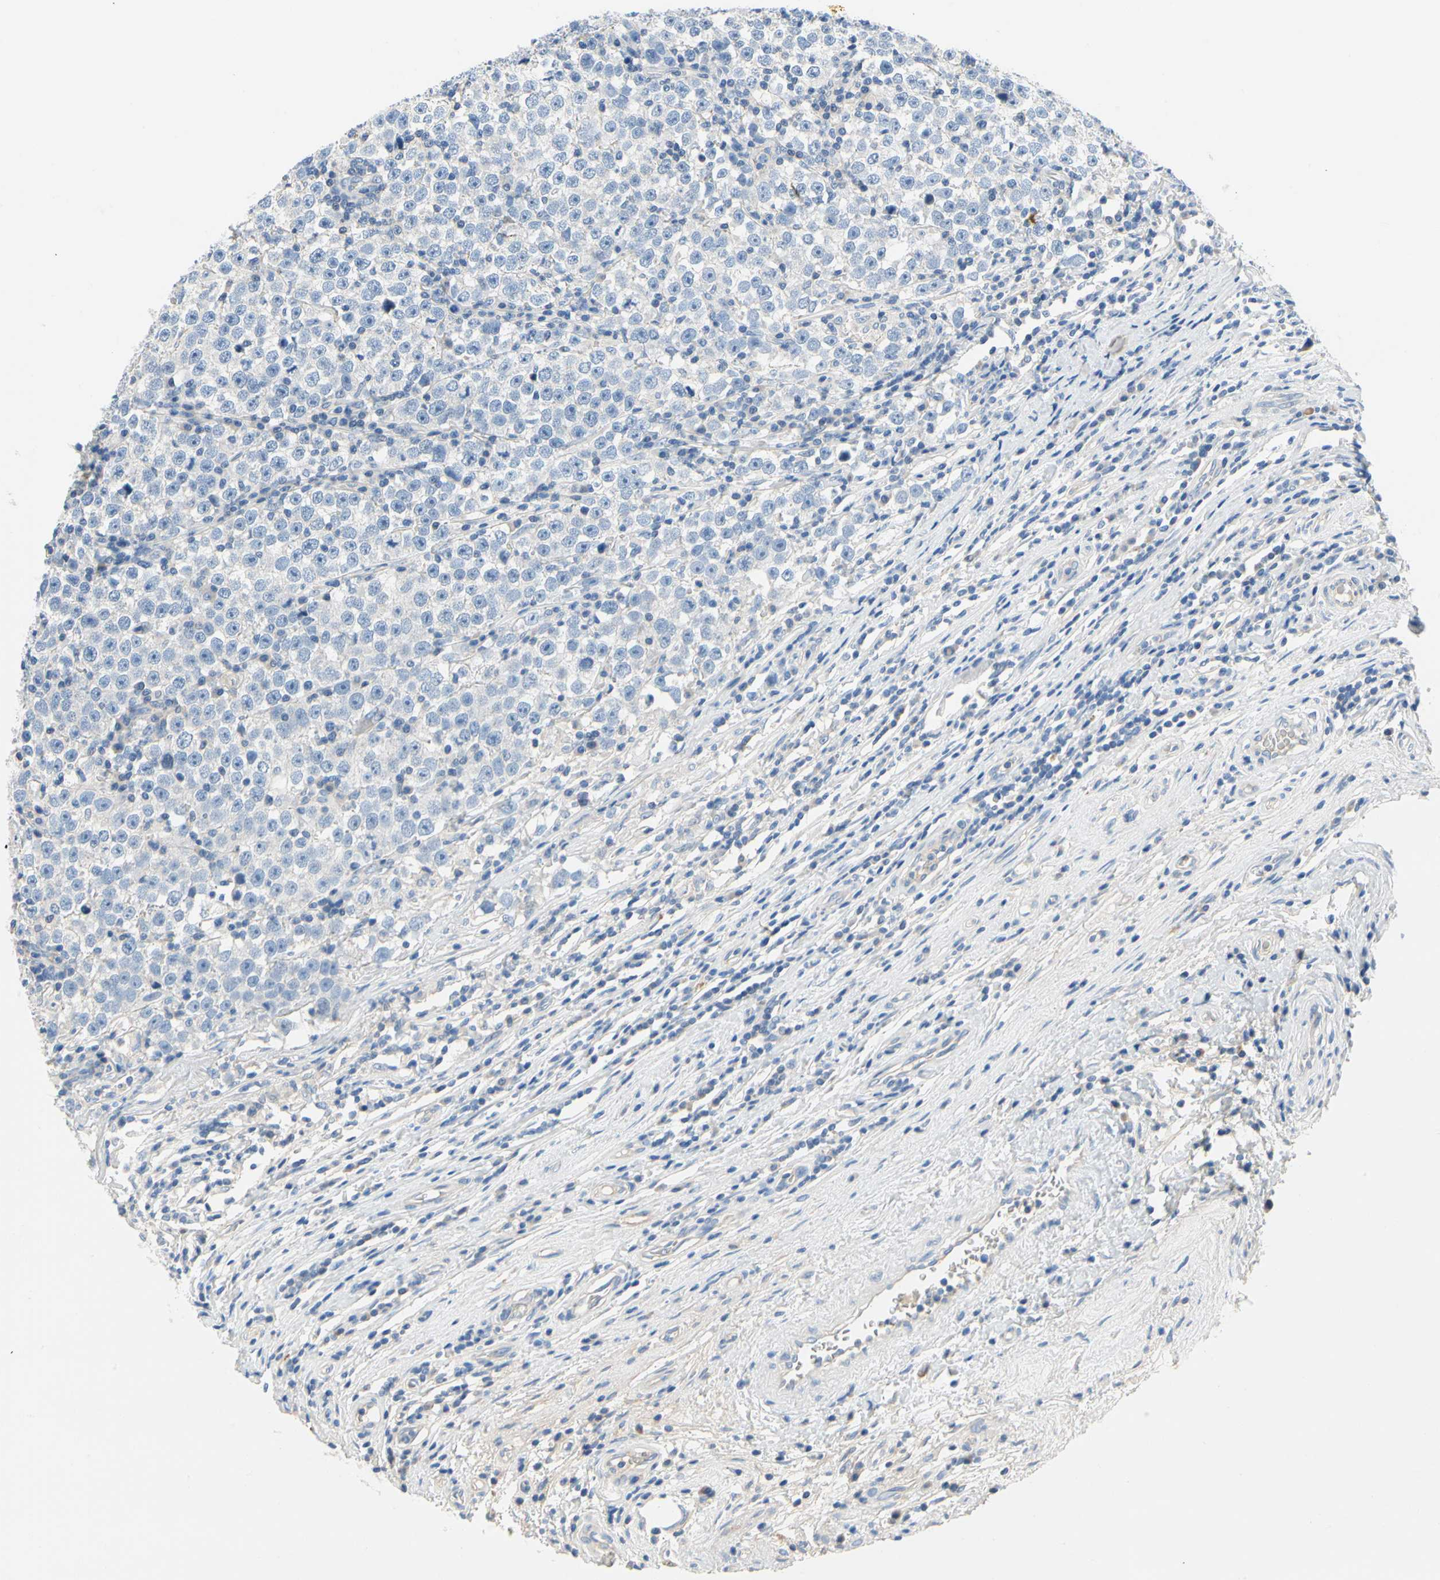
{"staining": {"intensity": "negative", "quantity": "none", "location": "none"}, "tissue": "testis cancer", "cell_type": "Tumor cells", "image_type": "cancer", "snomed": [{"axis": "morphology", "description": "Seminoma, NOS"}, {"axis": "topography", "description": "Testis"}], "caption": "The micrograph demonstrates no staining of tumor cells in seminoma (testis). (DAB (3,3'-diaminobenzidine) immunohistochemistry, high magnification).", "gene": "CA14", "patient": {"sex": "male", "age": 43}}